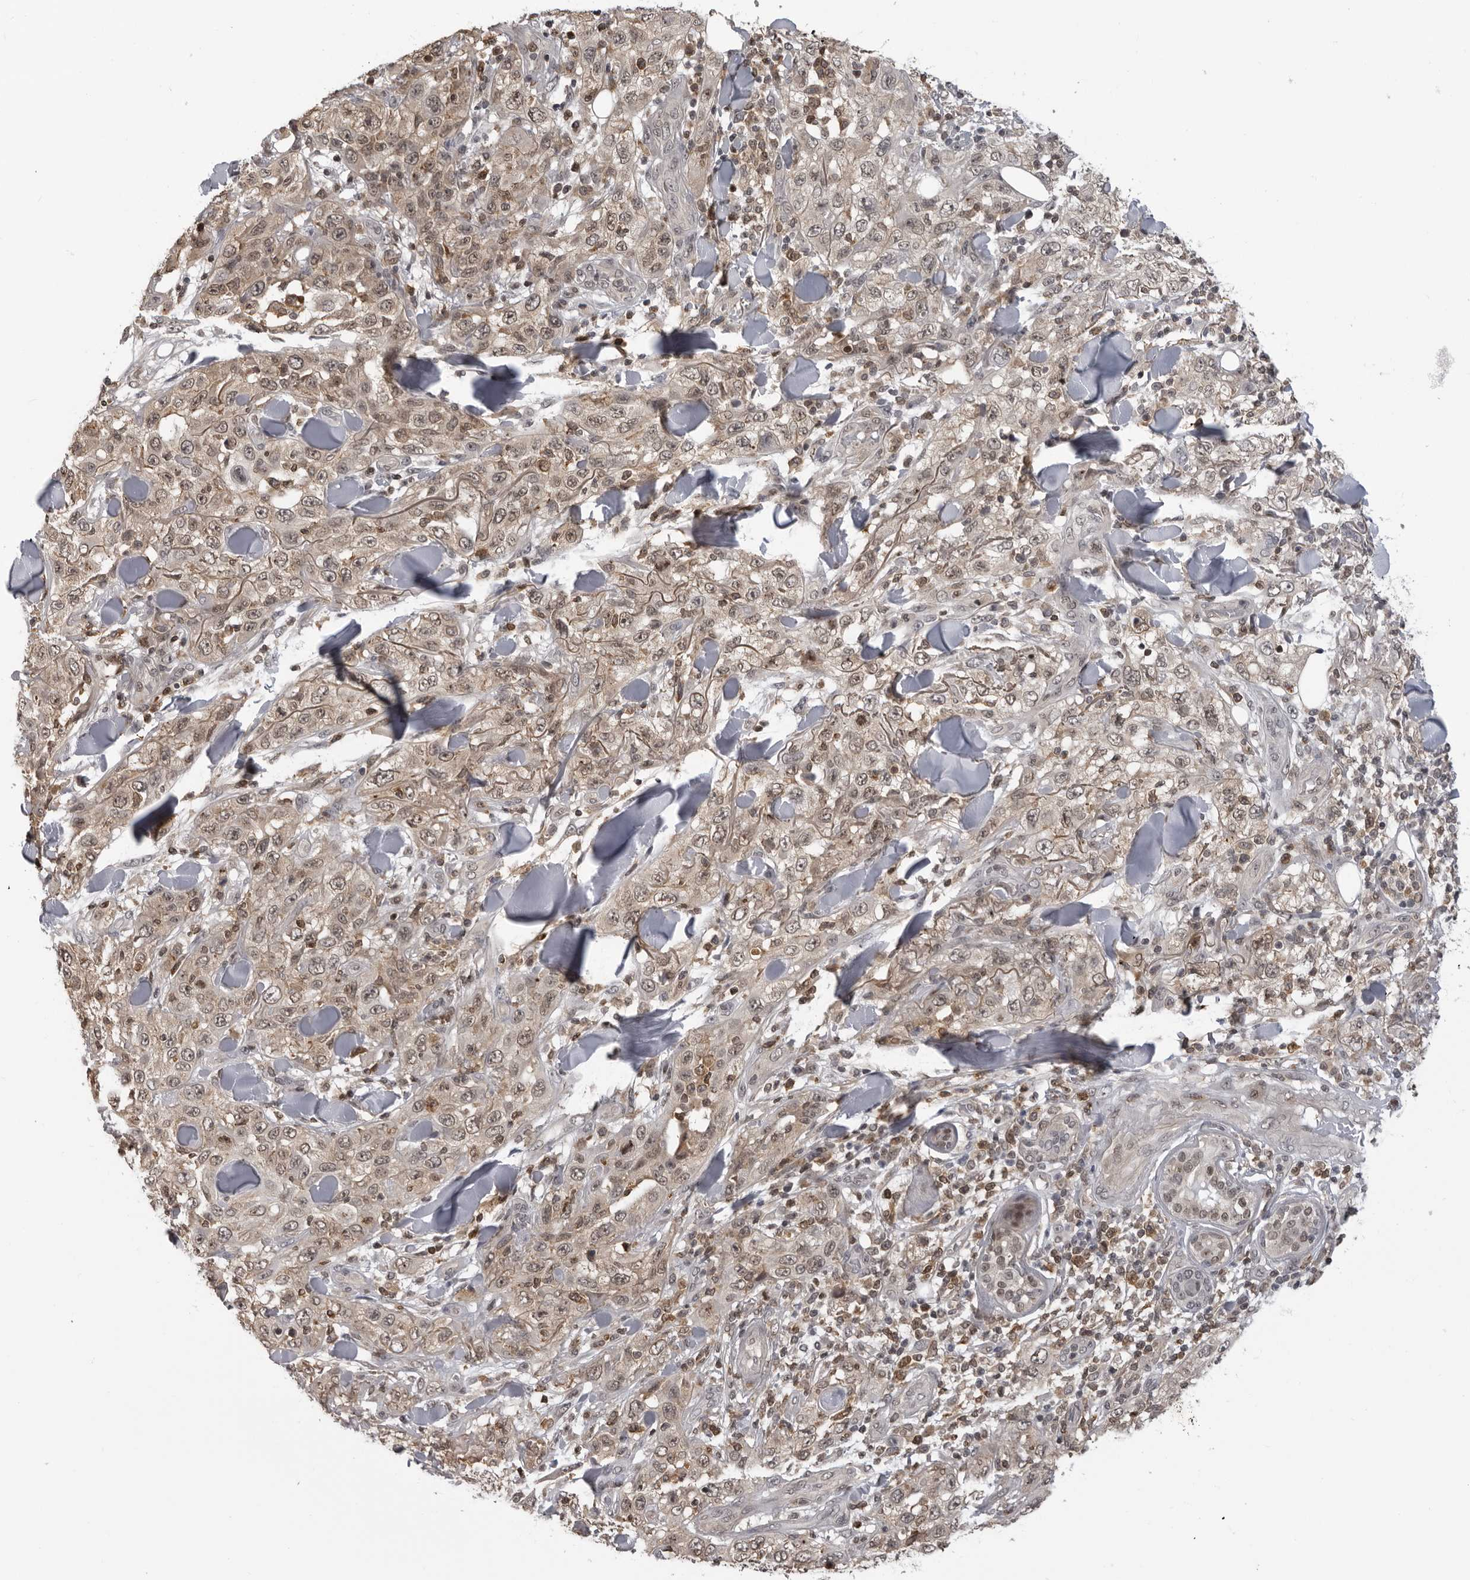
{"staining": {"intensity": "weak", "quantity": ">75%", "location": "cytoplasmic/membranous,nuclear"}, "tissue": "skin cancer", "cell_type": "Tumor cells", "image_type": "cancer", "snomed": [{"axis": "morphology", "description": "Squamous cell carcinoma, NOS"}, {"axis": "topography", "description": "Skin"}], "caption": "Immunohistochemical staining of human skin cancer (squamous cell carcinoma) demonstrates low levels of weak cytoplasmic/membranous and nuclear expression in approximately >75% of tumor cells.", "gene": "PDCL3", "patient": {"sex": "female", "age": 88}}